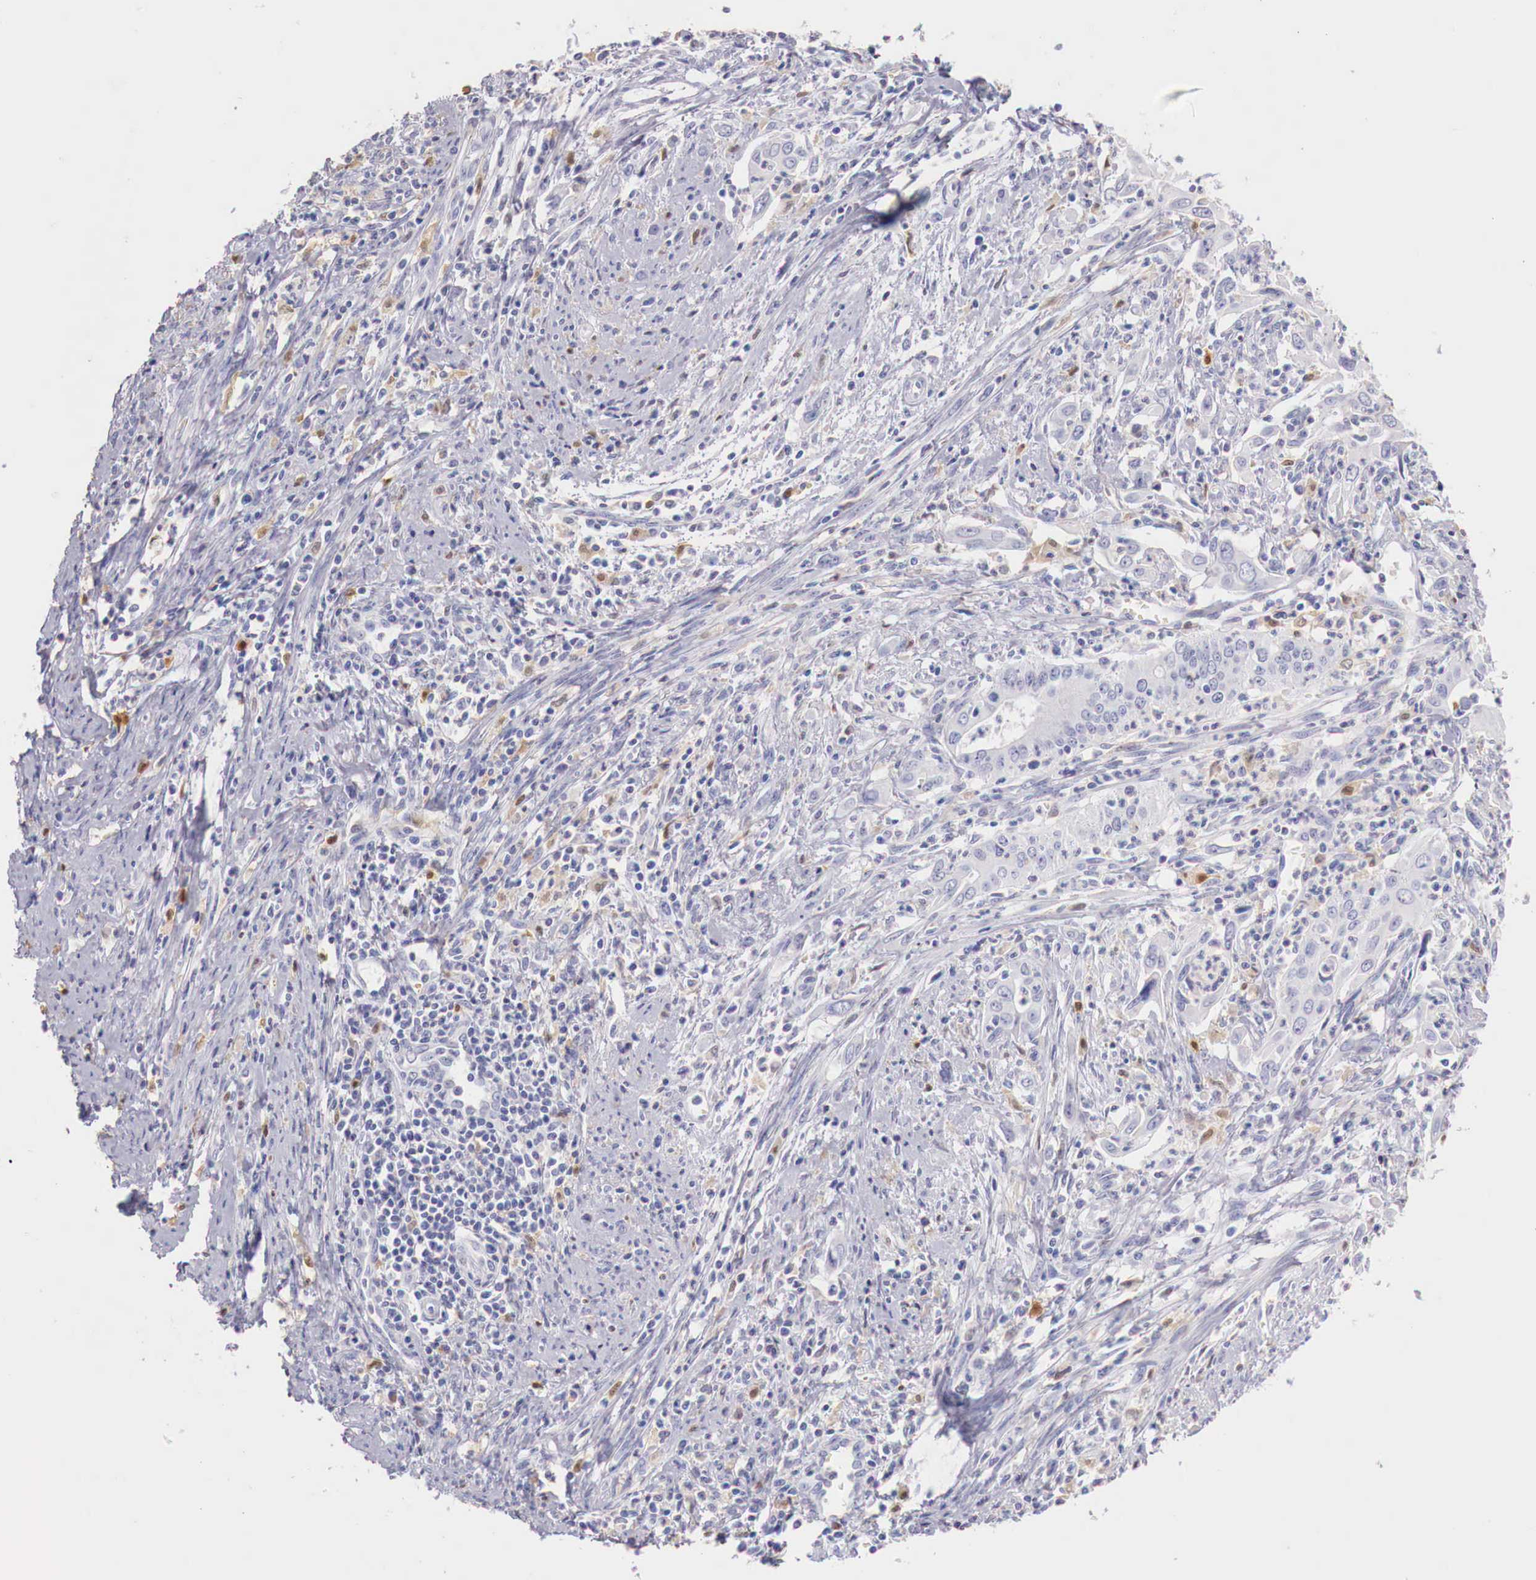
{"staining": {"intensity": "negative", "quantity": "none", "location": "none"}, "tissue": "cervical cancer", "cell_type": "Tumor cells", "image_type": "cancer", "snomed": [{"axis": "morphology", "description": "Normal tissue, NOS"}, {"axis": "morphology", "description": "Adenocarcinoma, NOS"}, {"axis": "topography", "description": "Cervix"}], "caption": "DAB immunohistochemical staining of human adenocarcinoma (cervical) demonstrates no significant expression in tumor cells.", "gene": "RENBP", "patient": {"sex": "female", "age": 34}}